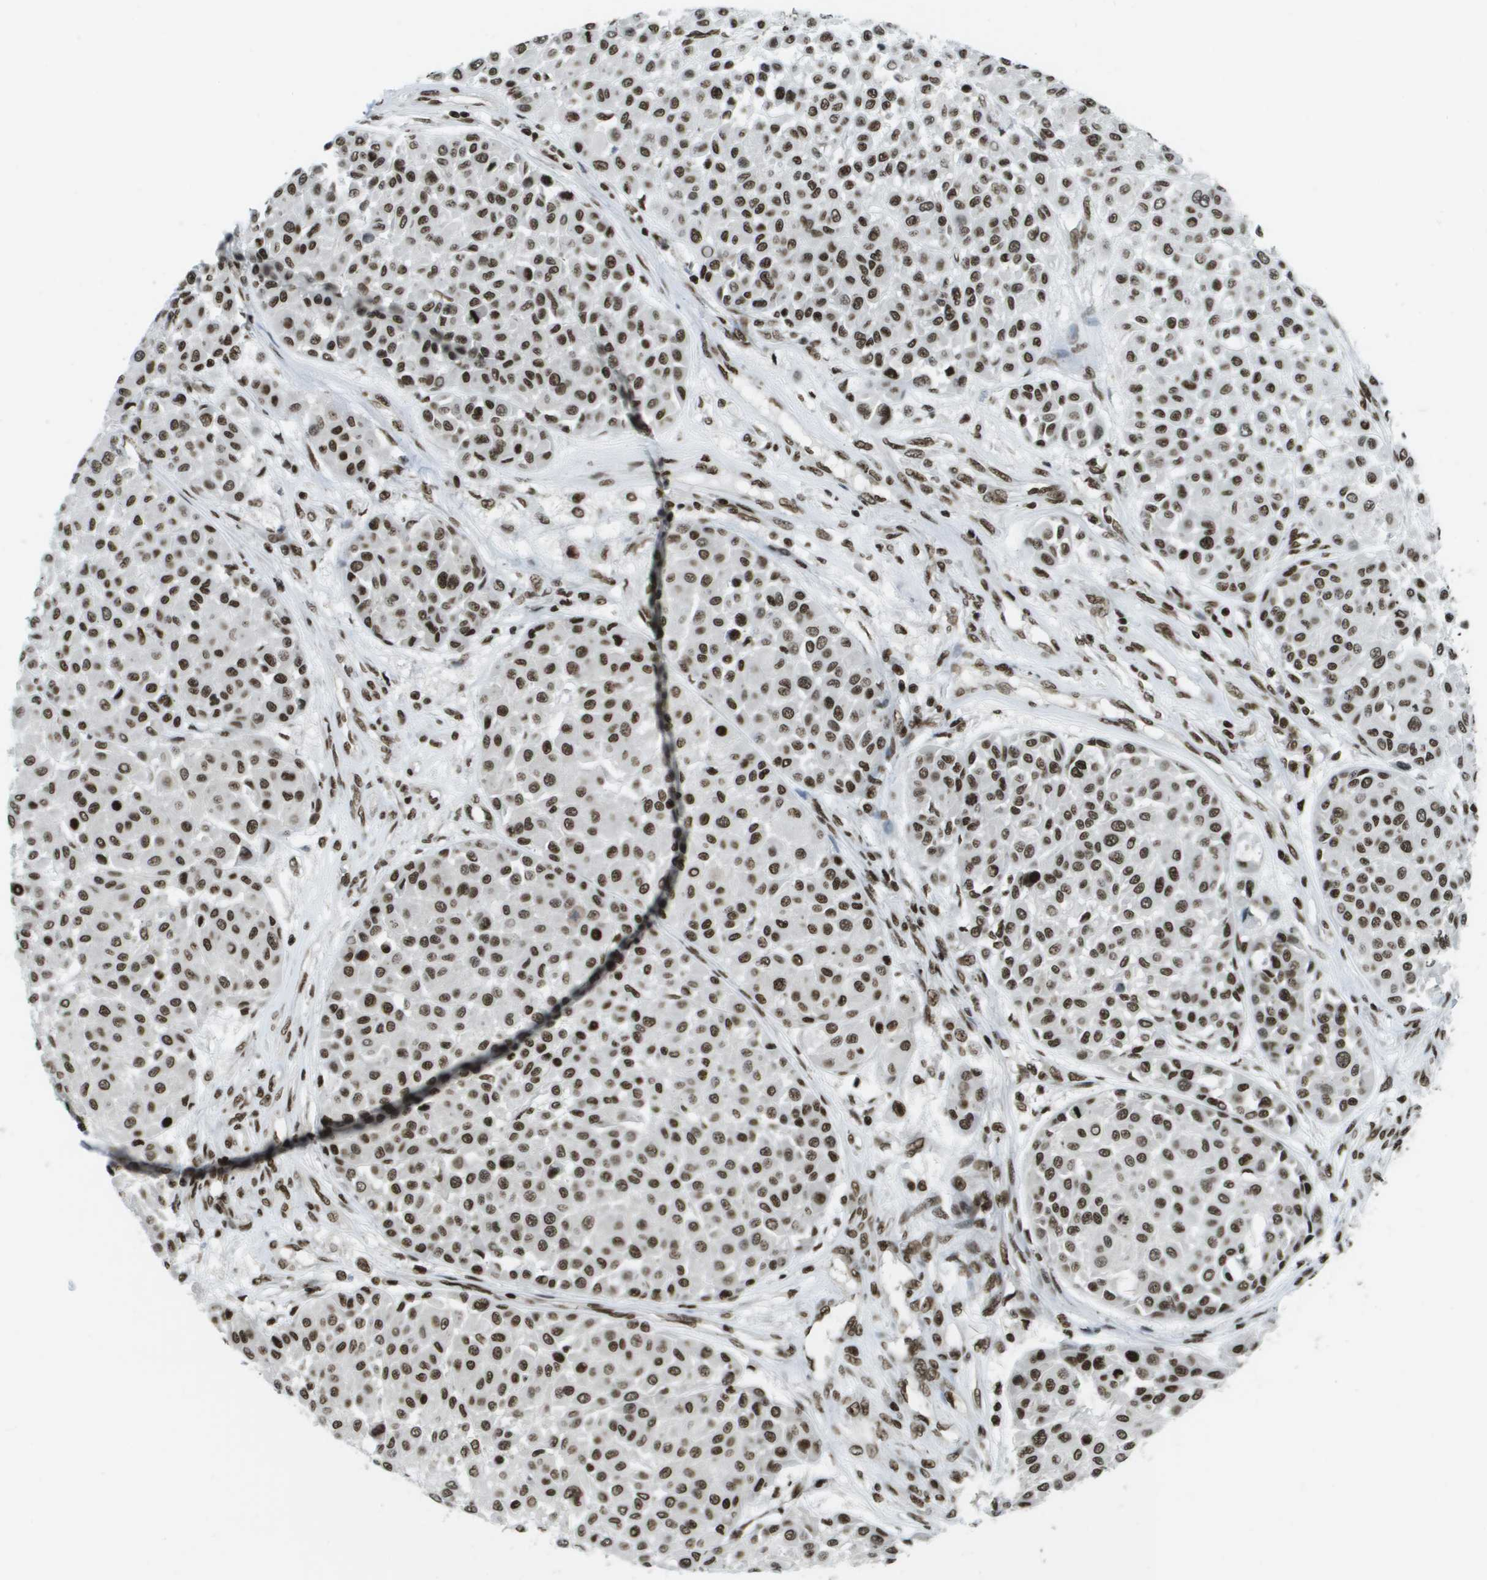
{"staining": {"intensity": "strong", "quantity": ">75%", "location": "nuclear"}, "tissue": "melanoma", "cell_type": "Tumor cells", "image_type": "cancer", "snomed": [{"axis": "morphology", "description": "Malignant melanoma, Metastatic site"}, {"axis": "topography", "description": "Soft tissue"}], "caption": "An image showing strong nuclear expression in about >75% of tumor cells in melanoma, as visualized by brown immunohistochemical staining.", "gene": "GLYR1", "patient": {"sex": "male", "age": 41}}